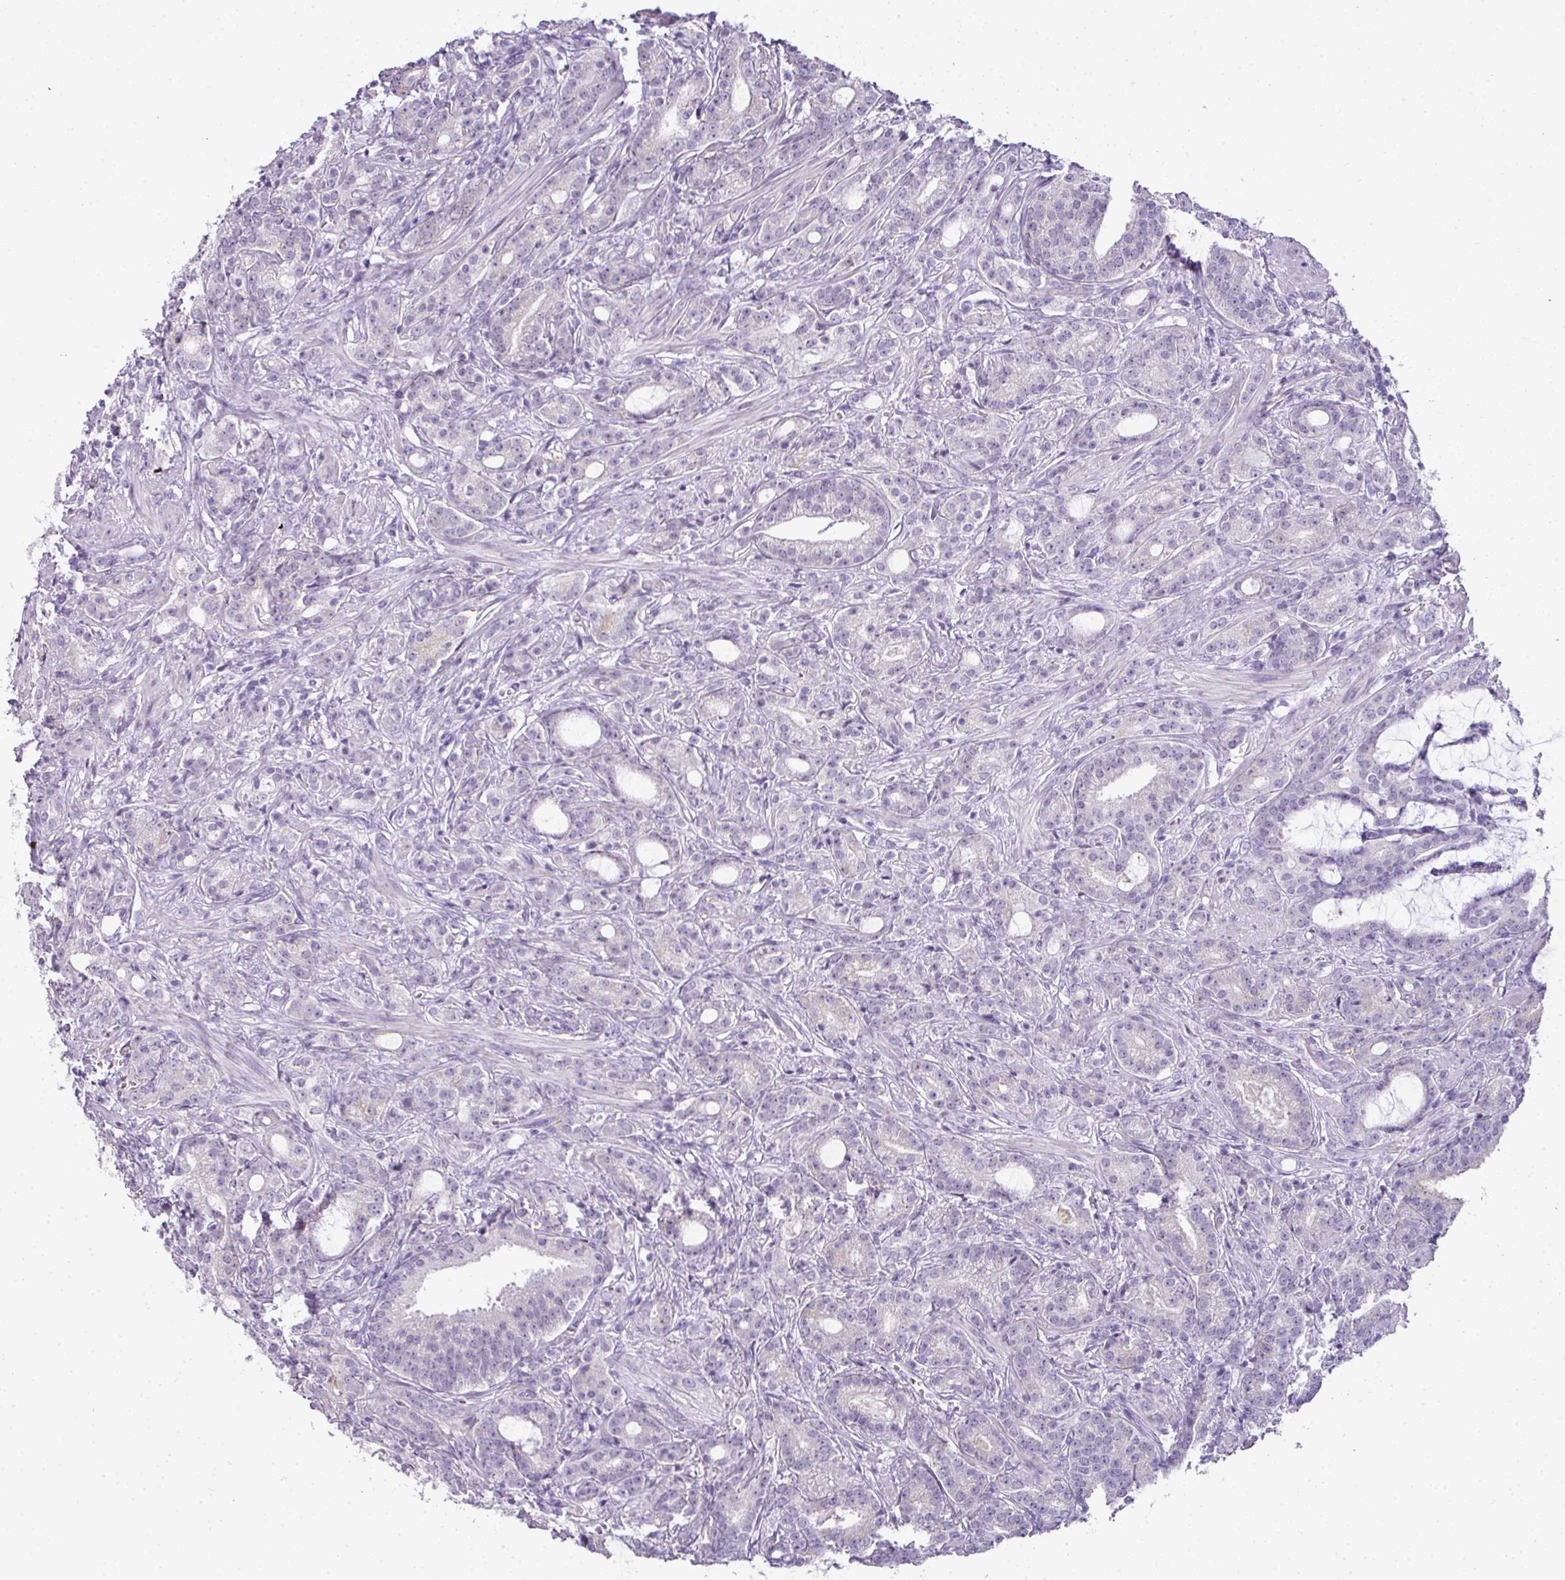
{"staining": {"intensity": "negative", "quantity": "none", "location": "none"}, "tissue": "prostate cancer", "cell_type": "Tumor cells", "image_type": "cancer", "snomed": [{"axis": "morphology", "description": "Adenocarcinoma, High grade"}, {"axis": "topography", "description": "Prostate and seminal vesicle, NOS"}], "caption": "High-grade adenocarcinoma (prostate) was stained to show a protein in brown. There is no significant expression in tumor cells. (DAB (3,3'-diaminobenzidine) IHC, high magnification).", "gene": "RBMY1F", "patient": {"sex": "male", "age": 67}}